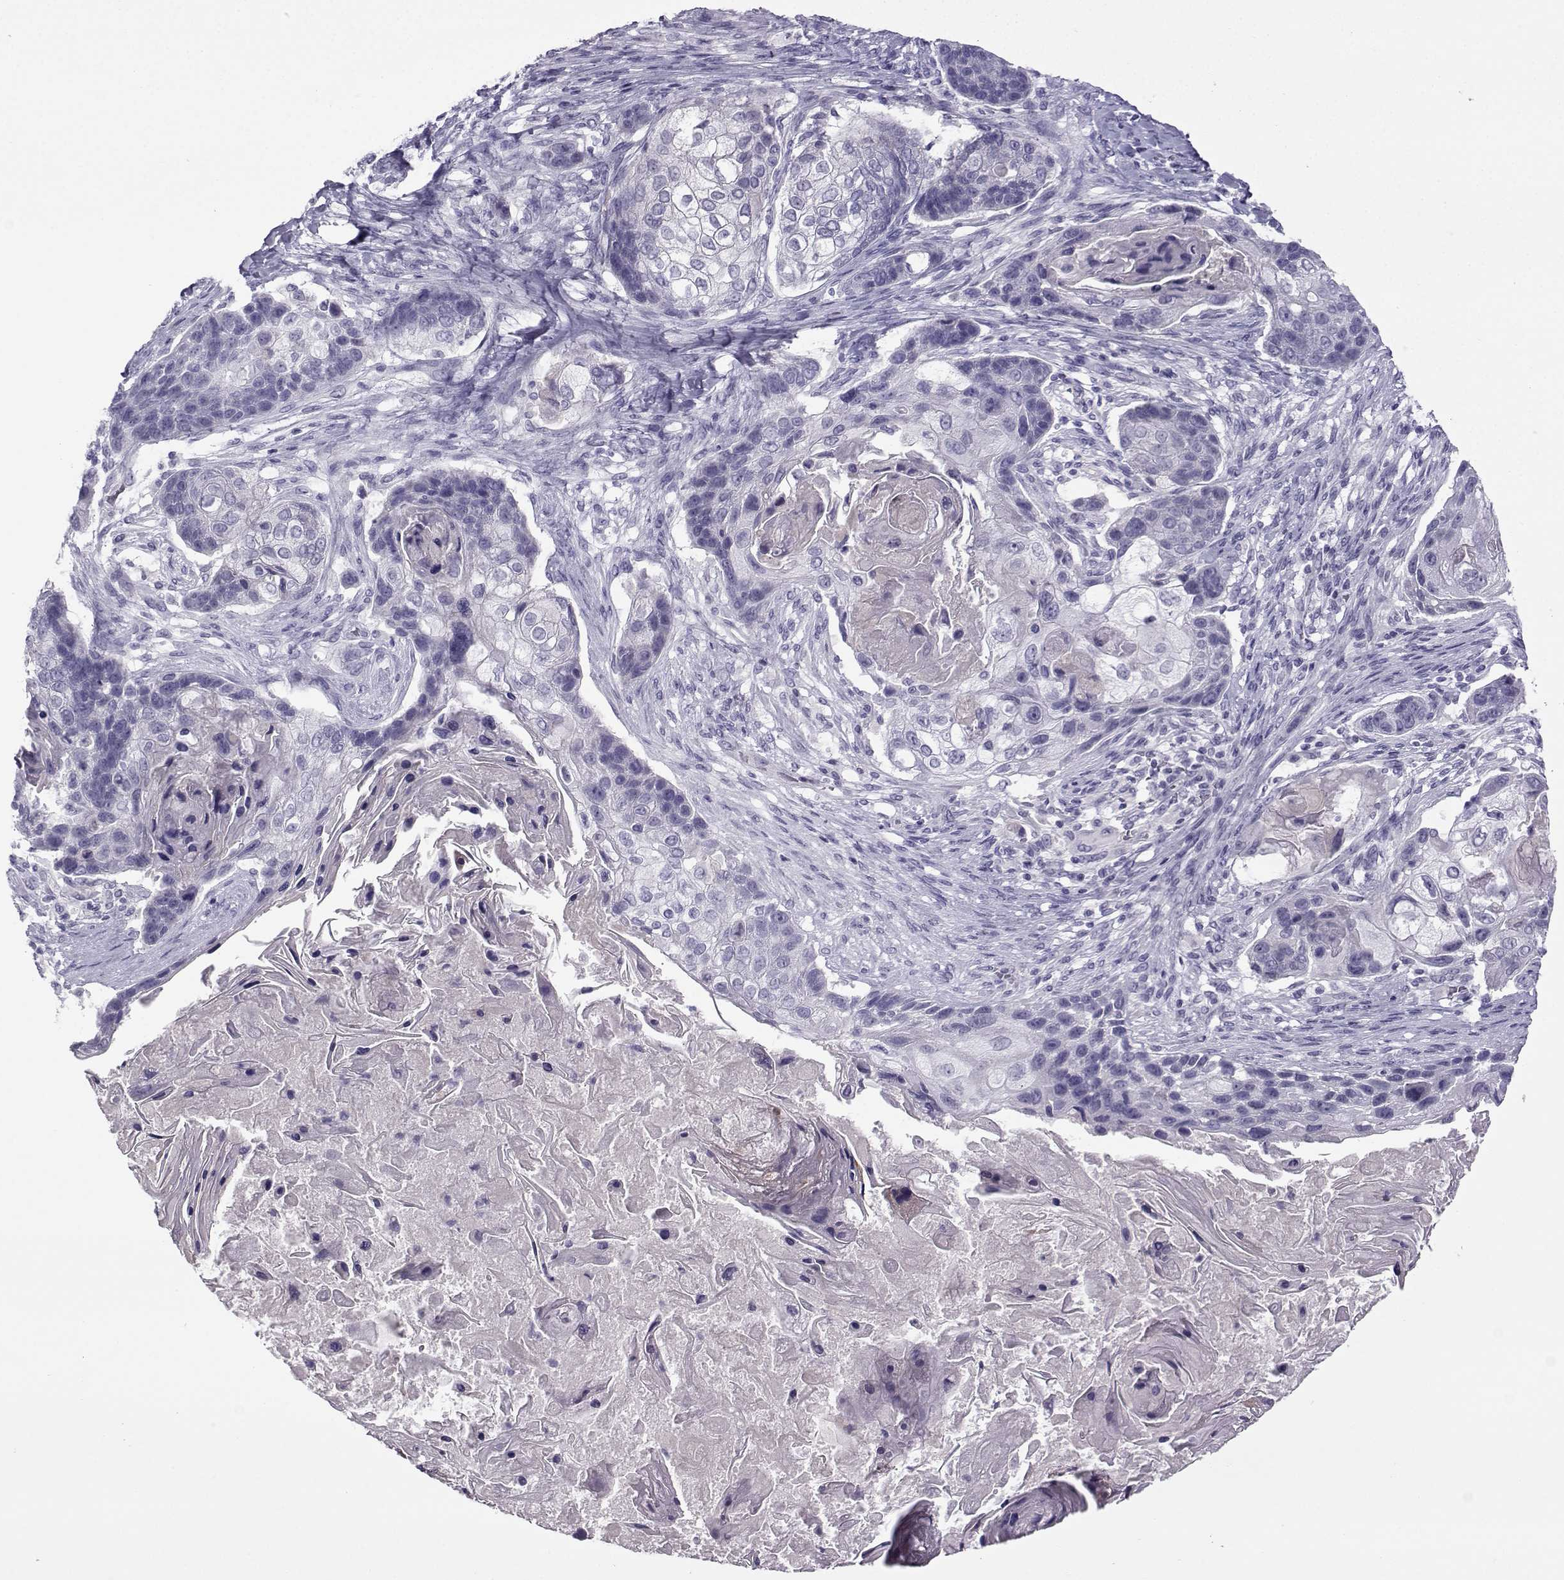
{"staining": {"intensity": "negative", "quantity": "none", "location": "none"}, "tissue": "lung cancer", "cell_type": "Tumor cells", "image_type": "cancer", "snomed": [{"axis": "morphology", "description": "Squamous cell carcinoma, NOS"}, {"axis": "topography", "description": "Lung"}], "caption": "A high-resolution micrograph shows IHC staining of lung squamous cell carcinoma, which exhibits no significant expression in tumor cells. (DAB immunohistochemistry visualized using brightfield microscopy, high magnification).", "gene": "ARMC2", "patient": {"sex": "male", "age": 69}}